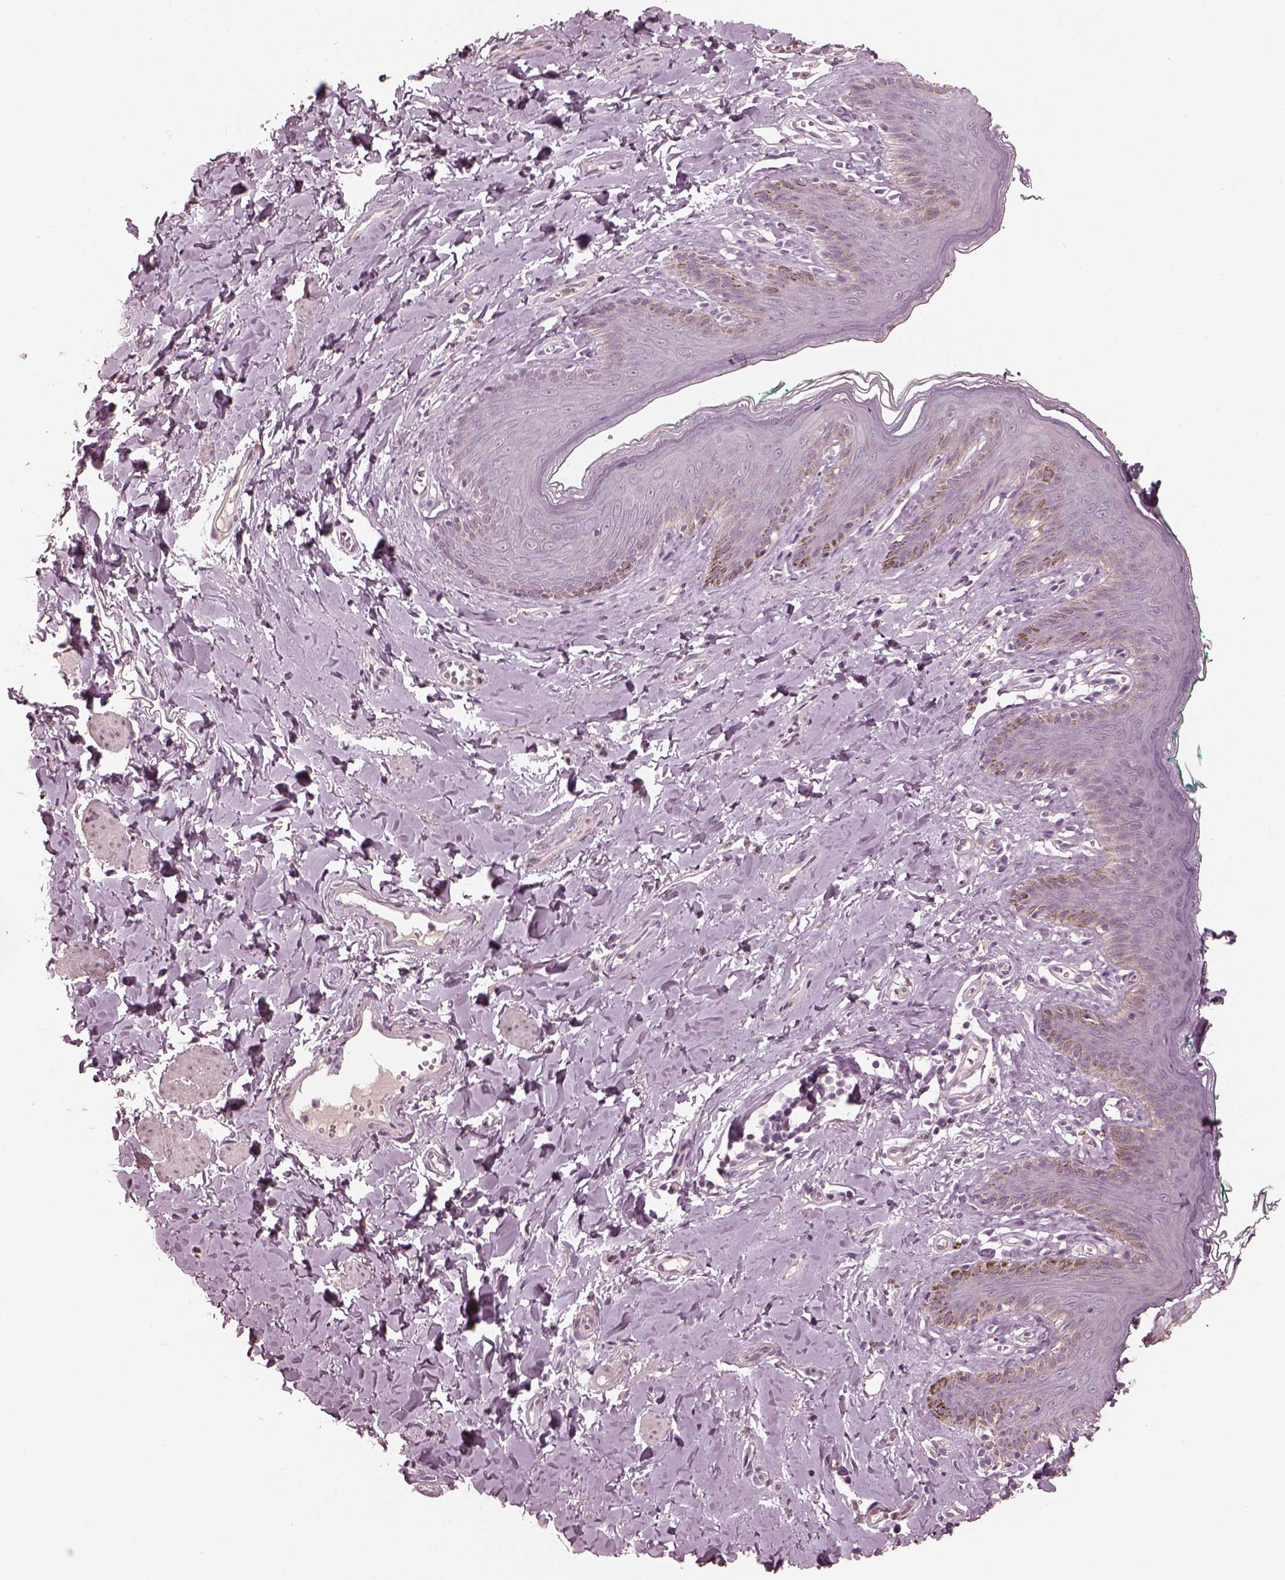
{"staining": {"intensity": "negative", "quantity": "none", "location": "none"}, "tissue": "skin", "cell_type": "Epidermal cells", "image_type": "normal", "snomed": [{"axis": "morphology", "description": "Normal tissue, NOS"}, {"axis": "topography", "description": "Vulva"}], "caption": "High power microscopy photomicrograph of an immunohistochemistry (IHC) image of unremarkable skin, revealing no significant staining in epidermal cells.", "gene": "OPTC", "patient": {"sex": "female", "age": 66}}